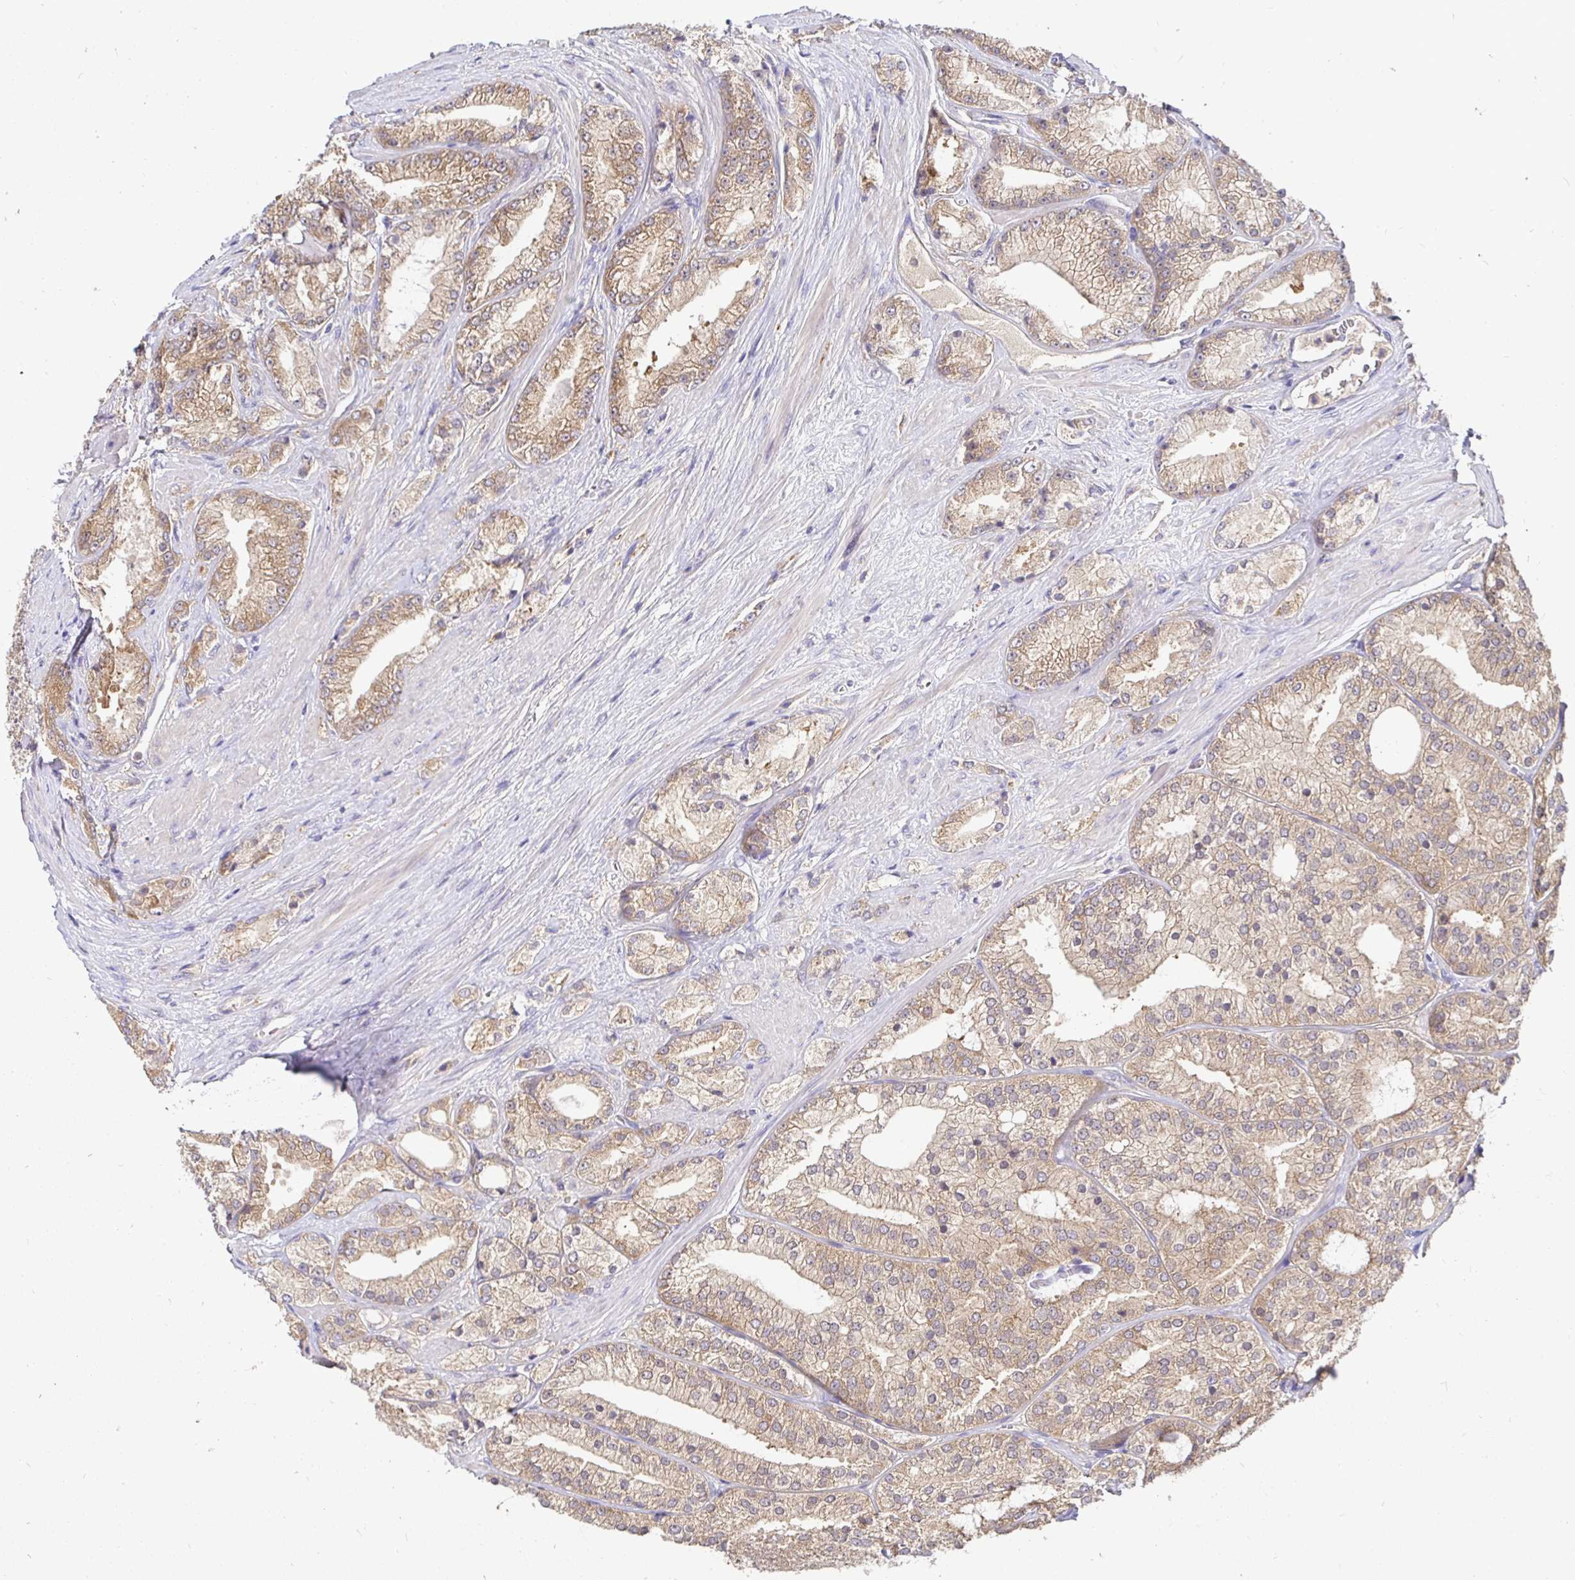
{"staining": {"intensity": "weak", "quantity": ">75%", "location": "cytoplasmic/membranous"}, "tissue": "prostate cancer", "cell_type": "Tumor cells", "image_type": "cancer", "snomed": [{"axis": "morphology", "description": "Adenocarcinoma, High grade"}, {"axis": "topography", "description": "Prostate"}], "caption": "Immunohistochemical staining of human prostate cancer (adenocarcinoma (high-grade)) shows low levels of weak cytoplasmic/membranous expression in about >75% of tumor cells.", "gene": "KIF21A", "patient": {"sex": "male", "age": 68}}